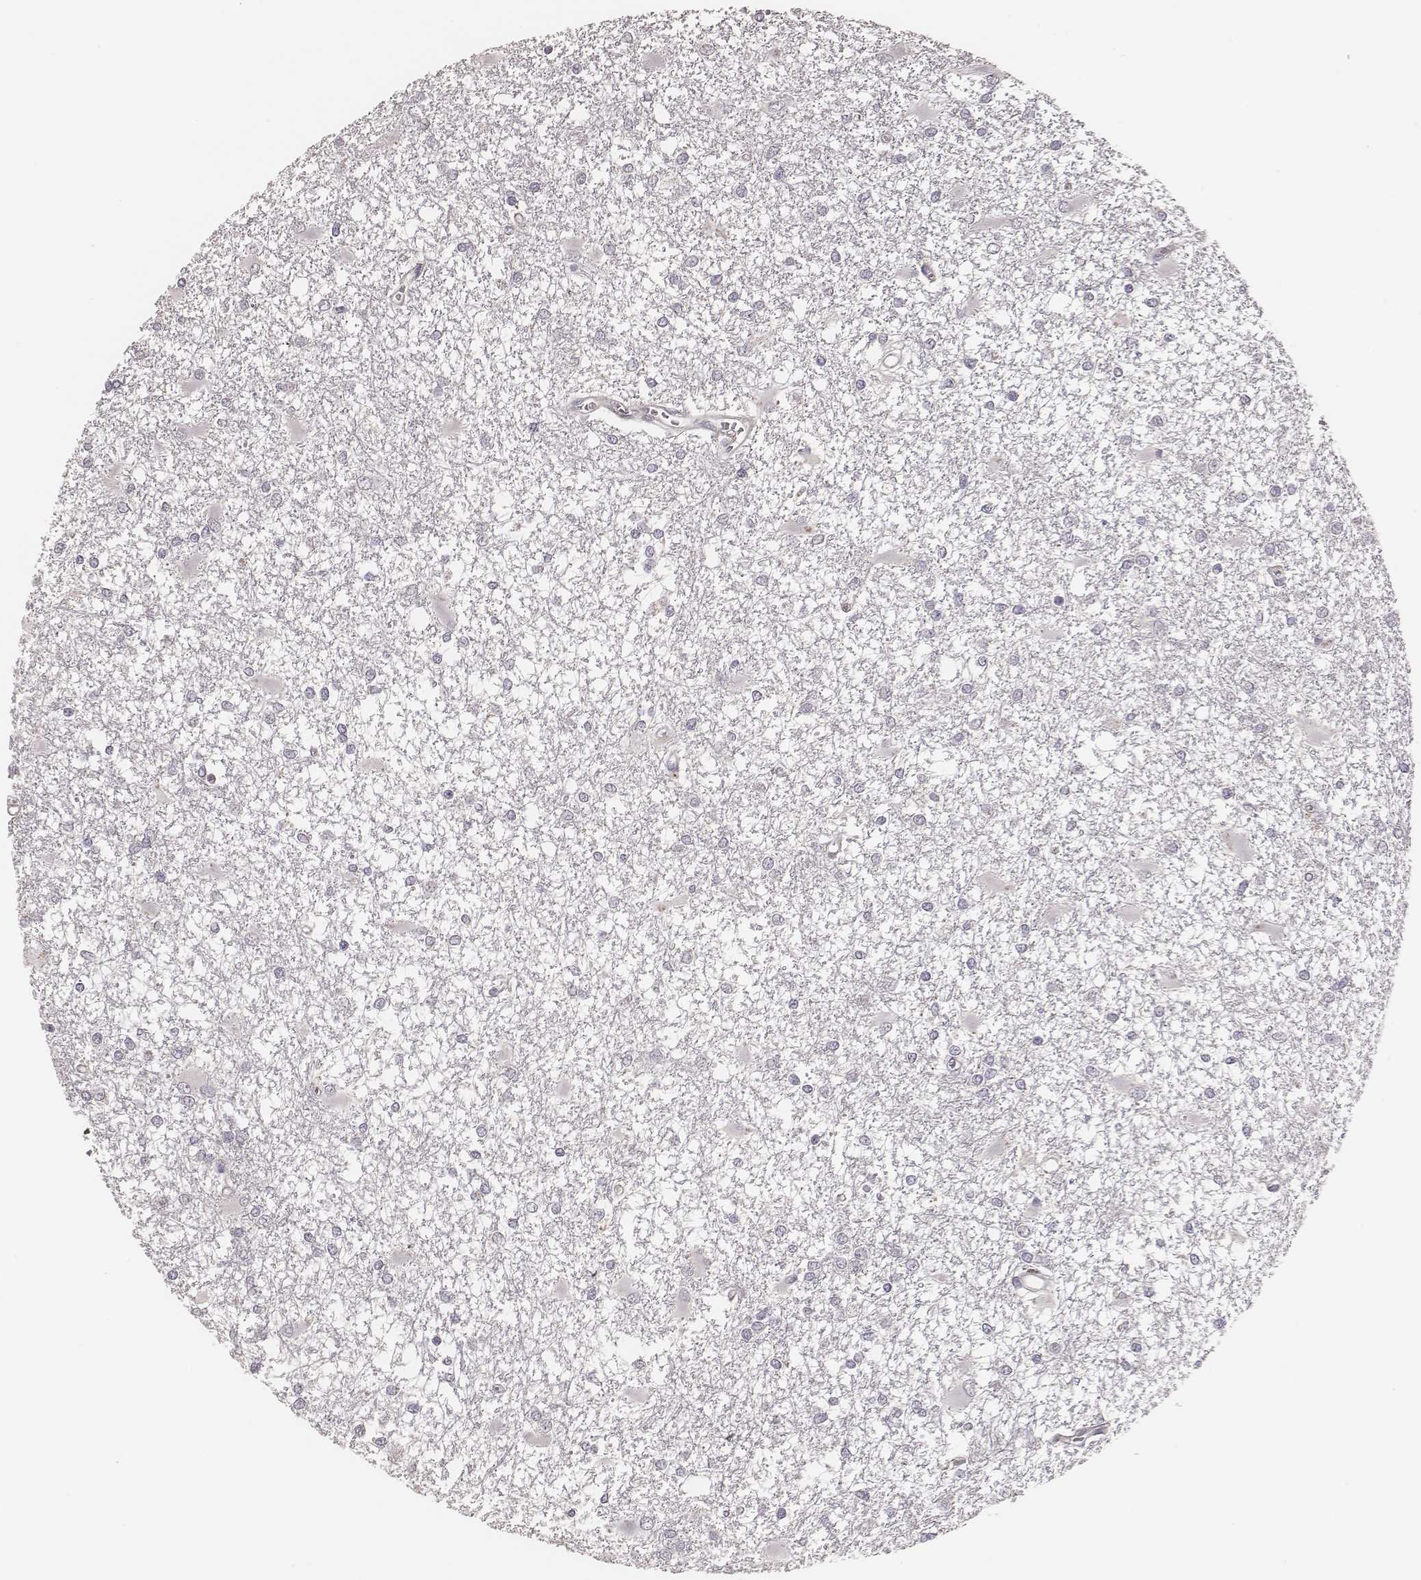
{"staining": {"intensity": "negative", "quantity": "none", "location": "none"}, "tissue": "glioma", "cell_type": "Tumor cells", "image_type": "cancer", "snomed": [{"axis": "morphology", "description": "Glioma, malignant, High grade"}, {"axis": "topography", "description": "Cerebral cortex"}], "caption": "This histopathology image is of malignant high-grade glioma stained with immunohistochemistry (IHC) to label a protein in brown with the nuclei are counter-stained blue. There is no positivity in tumor cells. The staining is performed using DAB (3,3'-diaminobenzidine) brown chromogen with nuclei counter-stained in using hematoxylin.", "gene": "HAVCR1", "patient": {"sex": "male", "age": 79}}